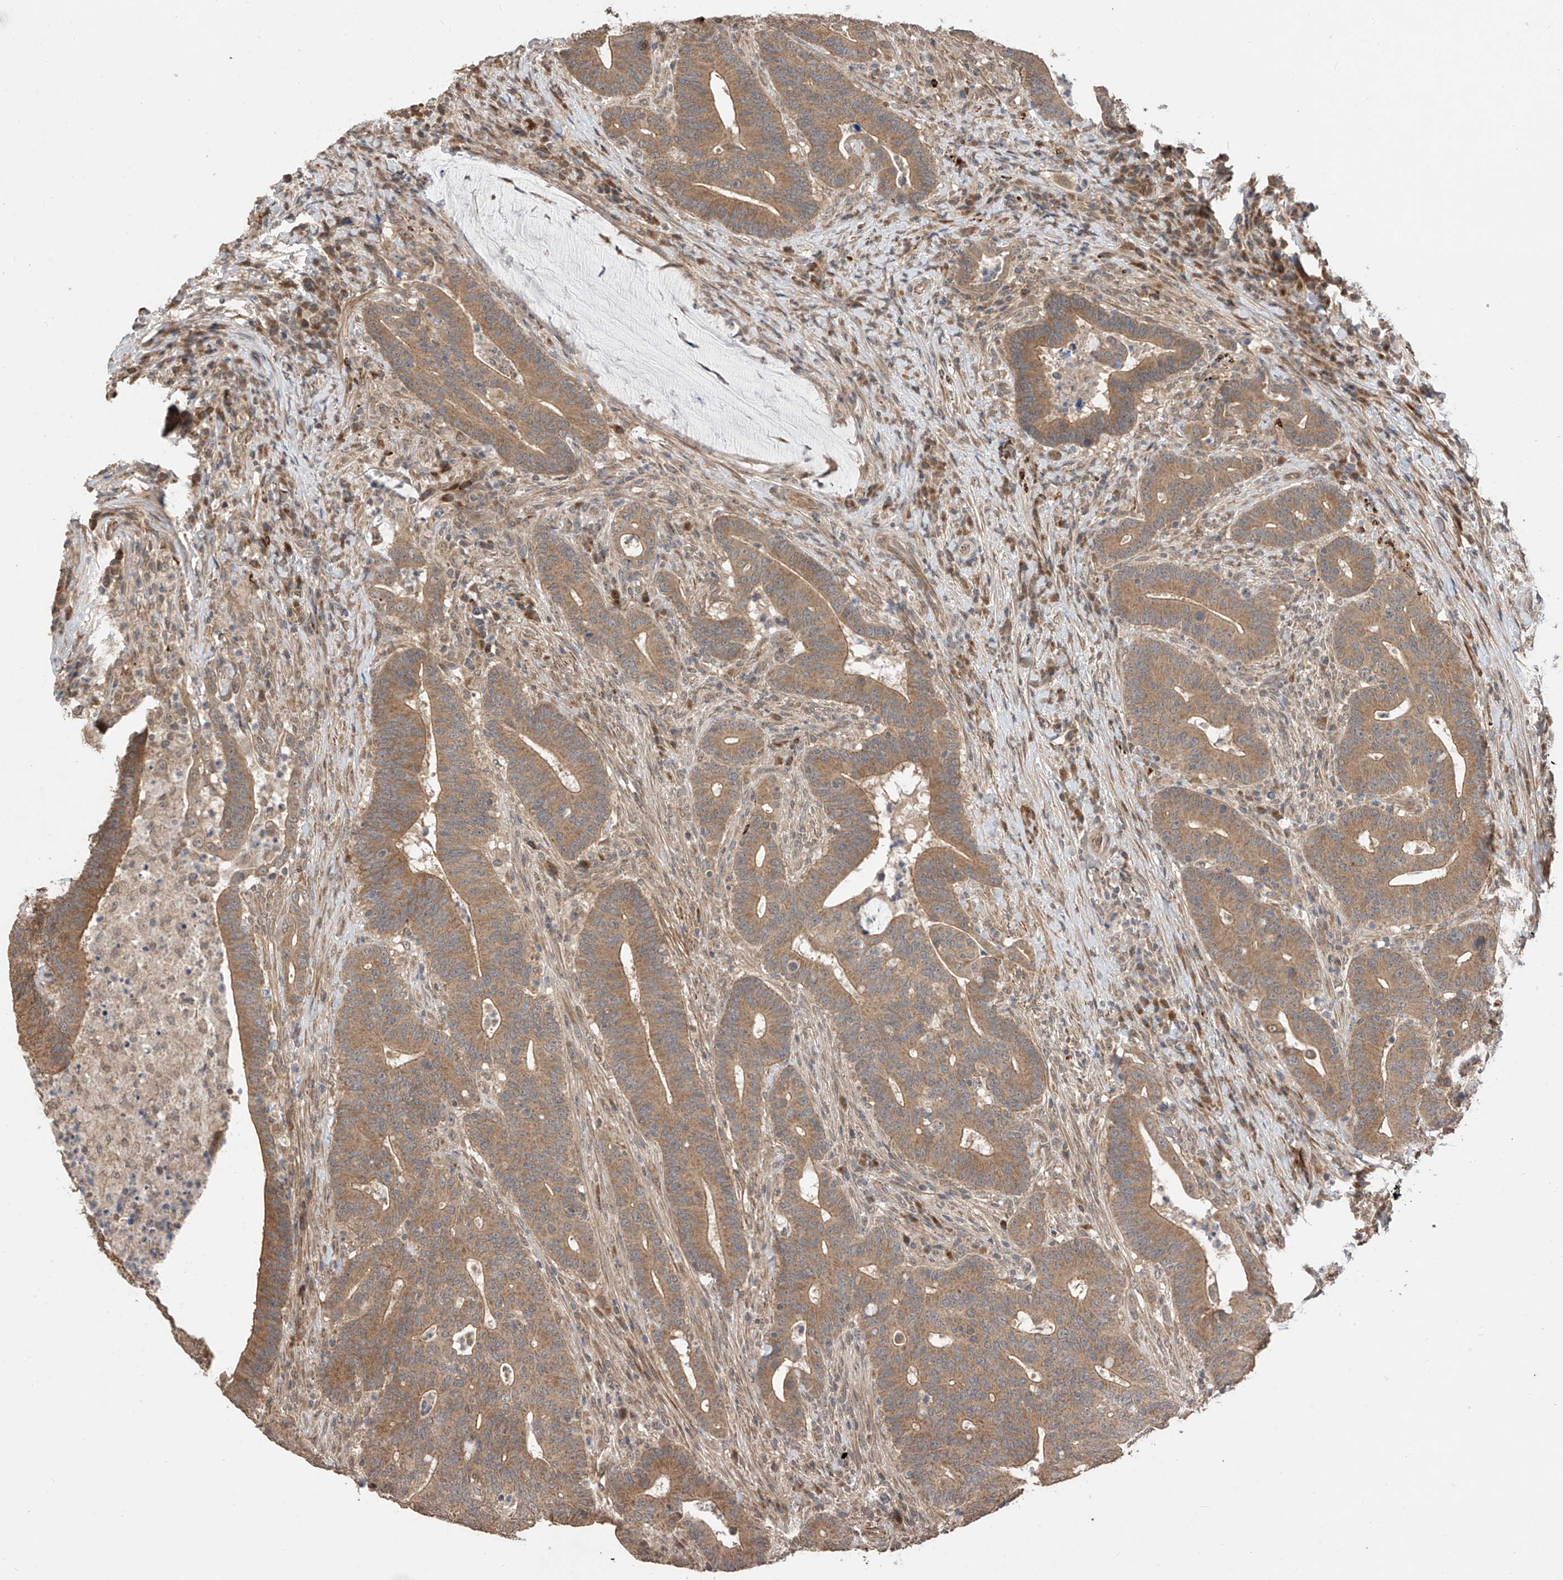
{"staining": {"intensity": "moderate", "quantity": ">75%", "location": "cytoplasmic/membranous"}, "tissue": "colorectal cancer", "cell_type": "Tumor cells", "image_type": "cancer", "snomed": [{"axis": "morphology", "description": "Adenocarcinoma, NOS"}, {"axis": "topography", "description": "Colon"}], "caption": "Tumor cells reveal moderate cytoplasmic/membranous expression in approximately >75% of cells in colorectal cancer (adenocarcinoma).", "gene": "LATS1", "patient": {"sex": "female", "age": 66}}